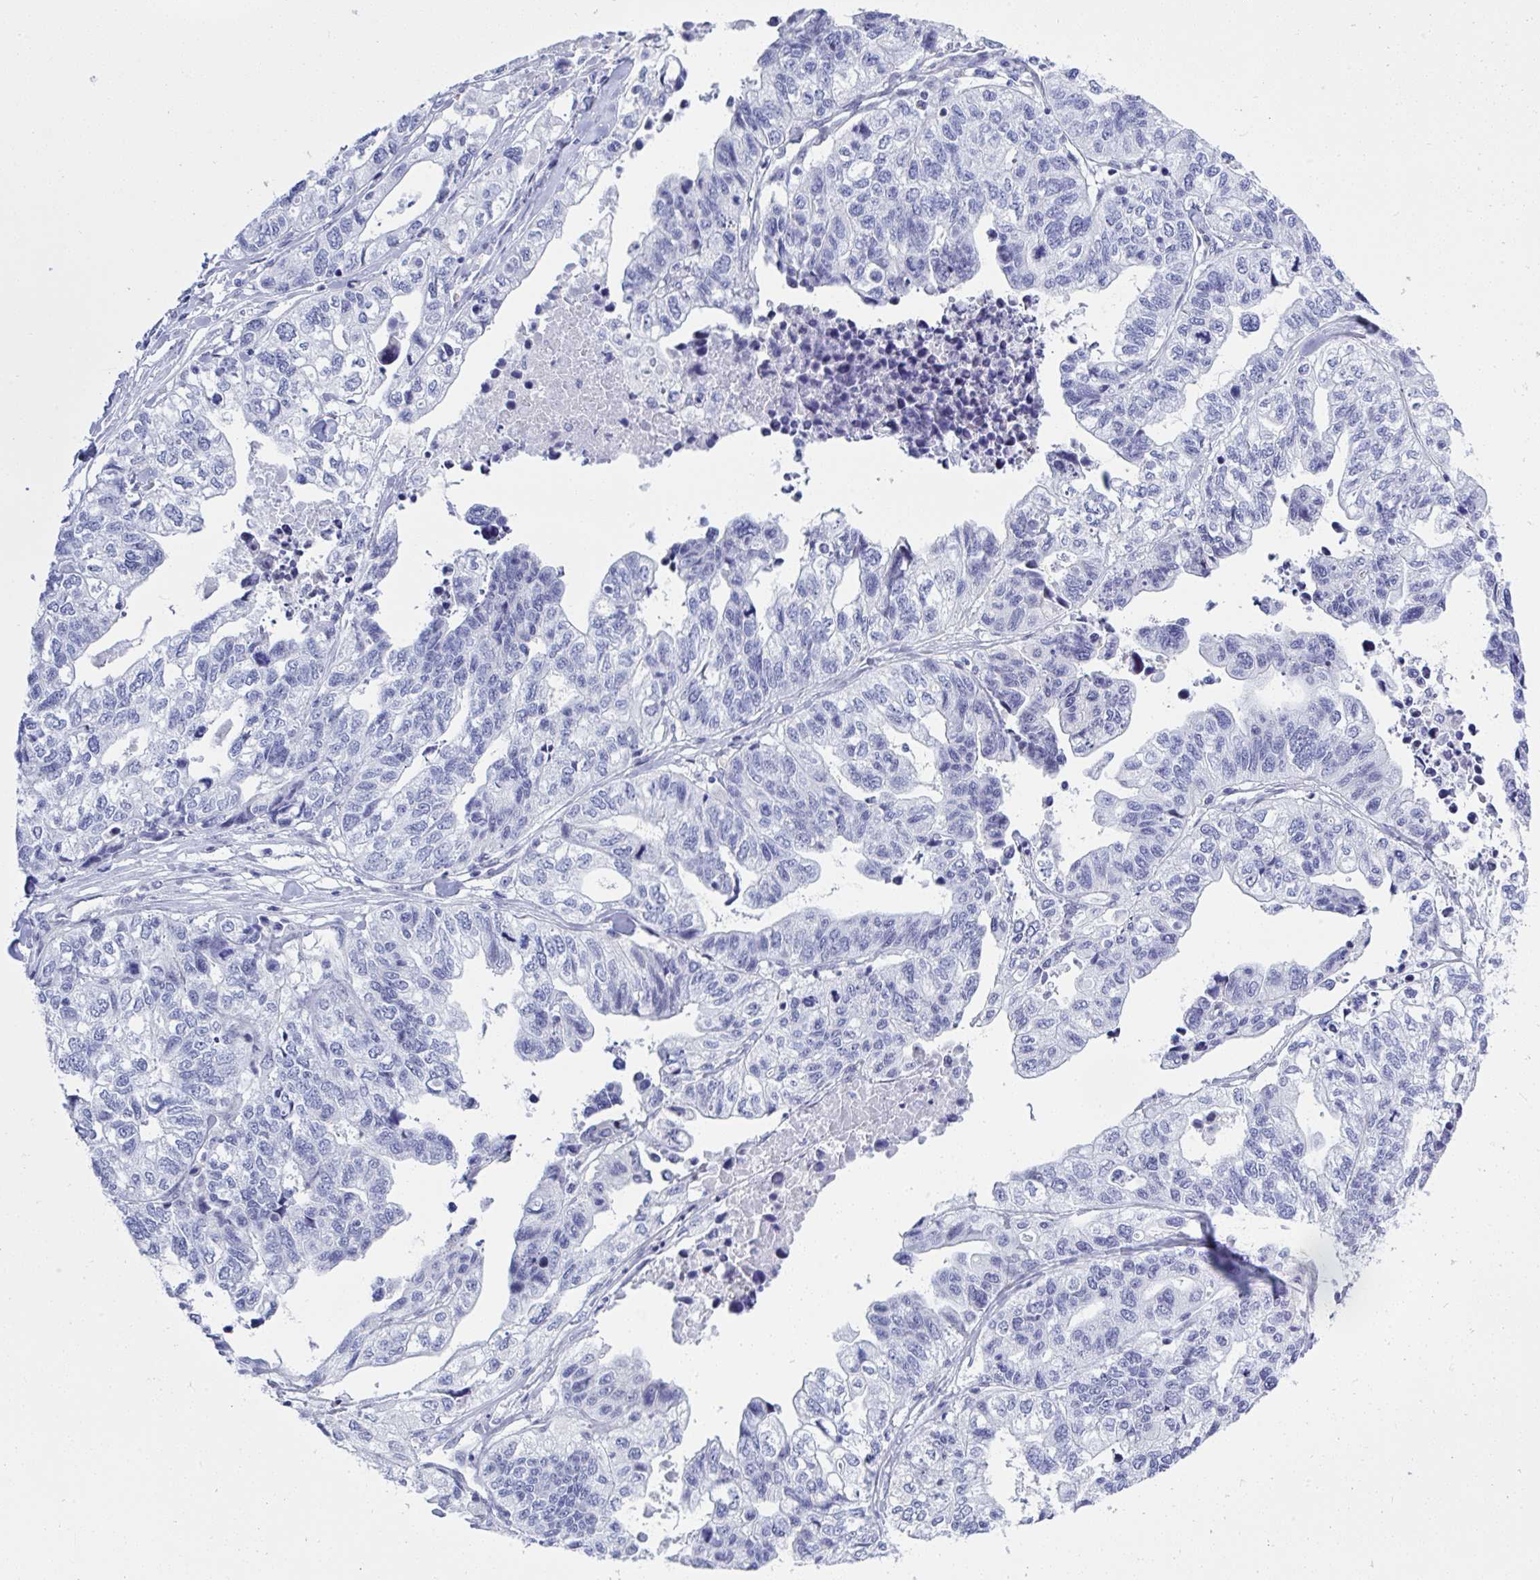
{"staining": {"intensity": "negative", "quantity": "none", "location": "none"}, "tissue": "stomach cancer", "cell_type": "Tumor cells", "image_type": "cancer", "snomed": [{"axis": "morphology", "description": "Adenocarcinoma, NOS"}, {"axis": "topography", "description": "Stomach, upper"}], "caption": "Human stomach cancer stained for a protein using IHC exhibits no positivity in tumor cells.", "gene": "MFSD4A", "patient": {"sex": "female", "age": 67}}